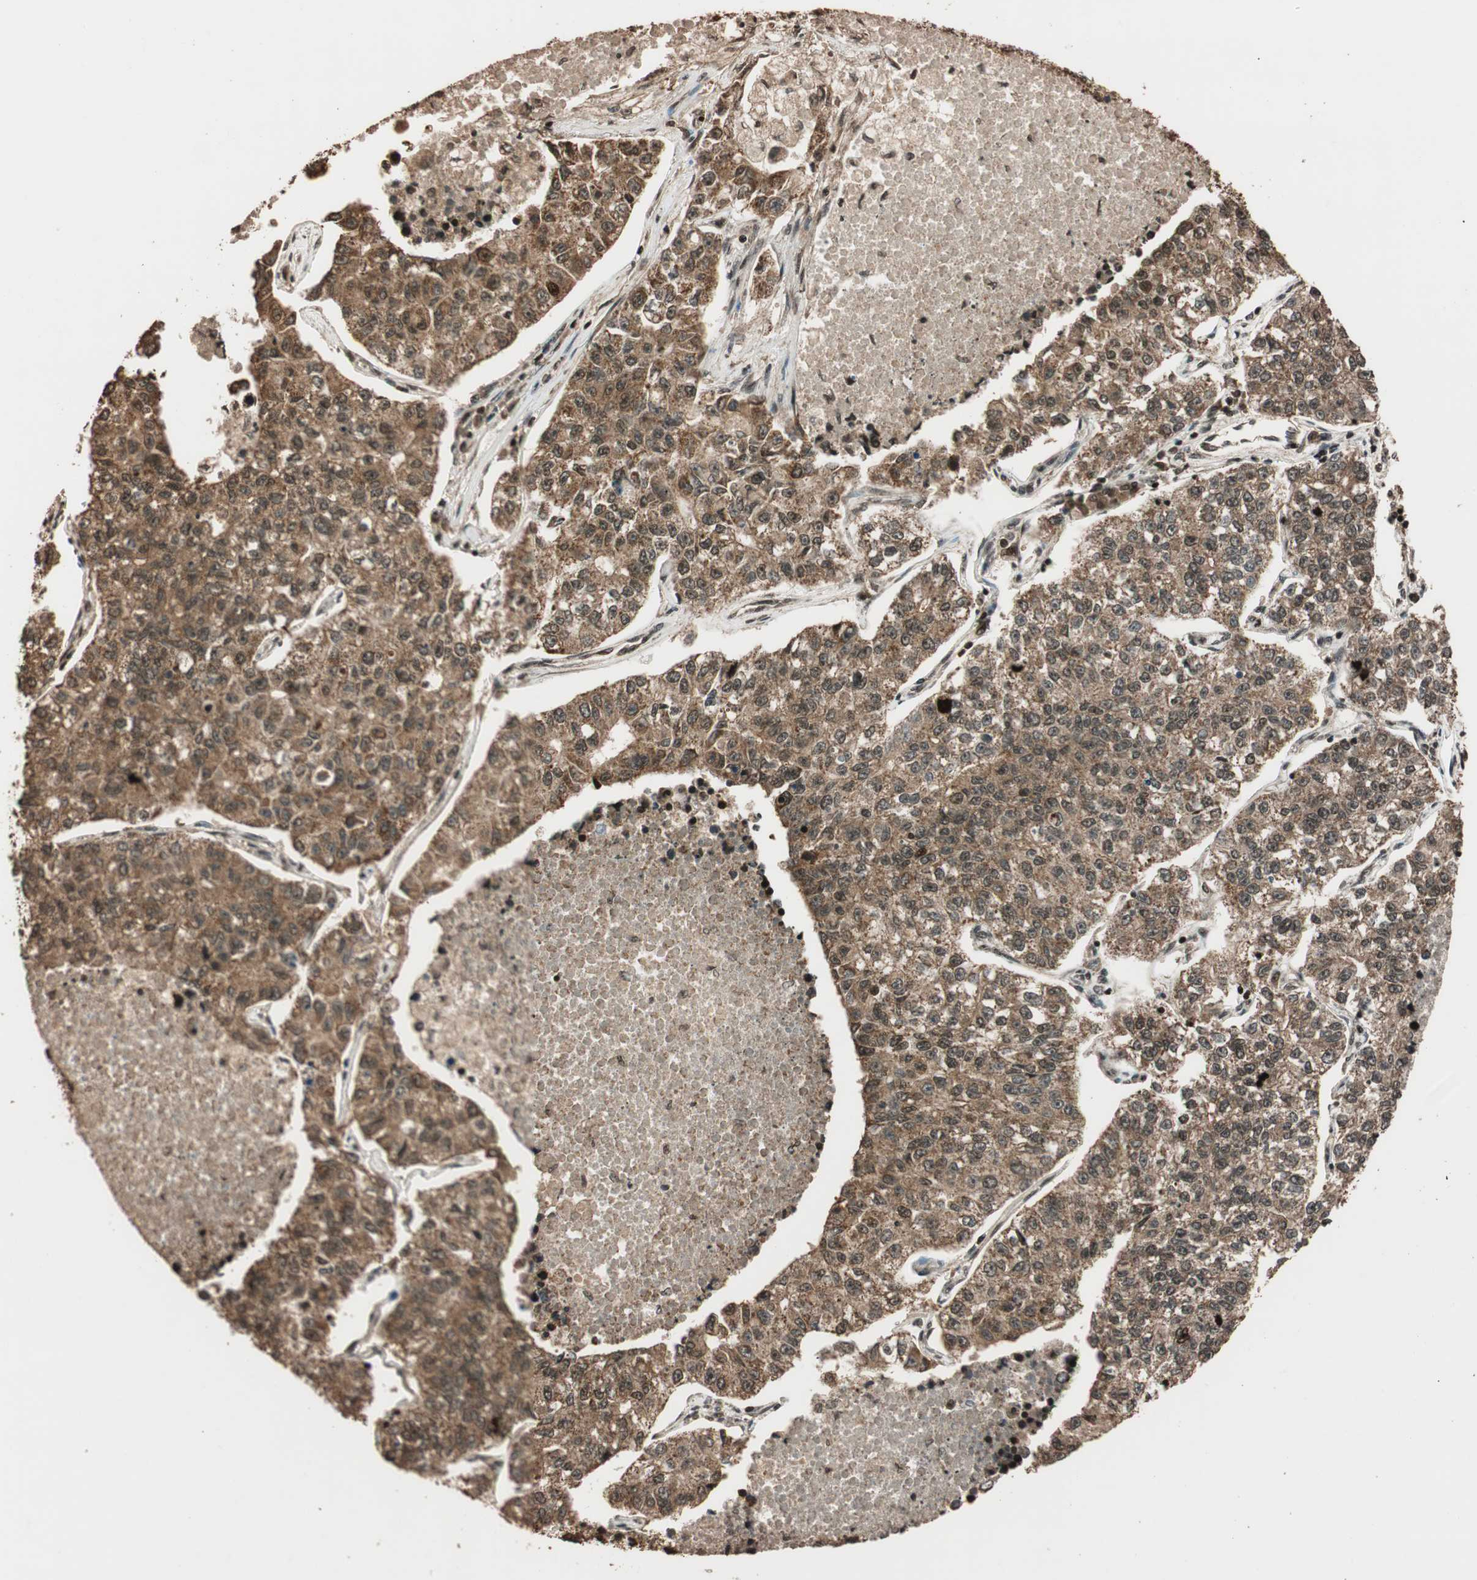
{"staining": {"intensity": "moderate", "quantity": ">75%", "location": "cytoplasmic/membranous"}, "tissue": "lung cancer", "cell_type": "Tumor cells", "image_type": "cancer", "snomed": [{"axis": "morphology", "description": "Adenocarcinoma, NOS"}, {"axis": "topography", "description": "Lung"}], "caption": "IHC of lung cancer reveals medium levels of moderate cytoplasmic/membranous expression in about >75% of tumor cells.", "gene": "ALKBH5", "patient": {"sex": "male", "age": 49}}